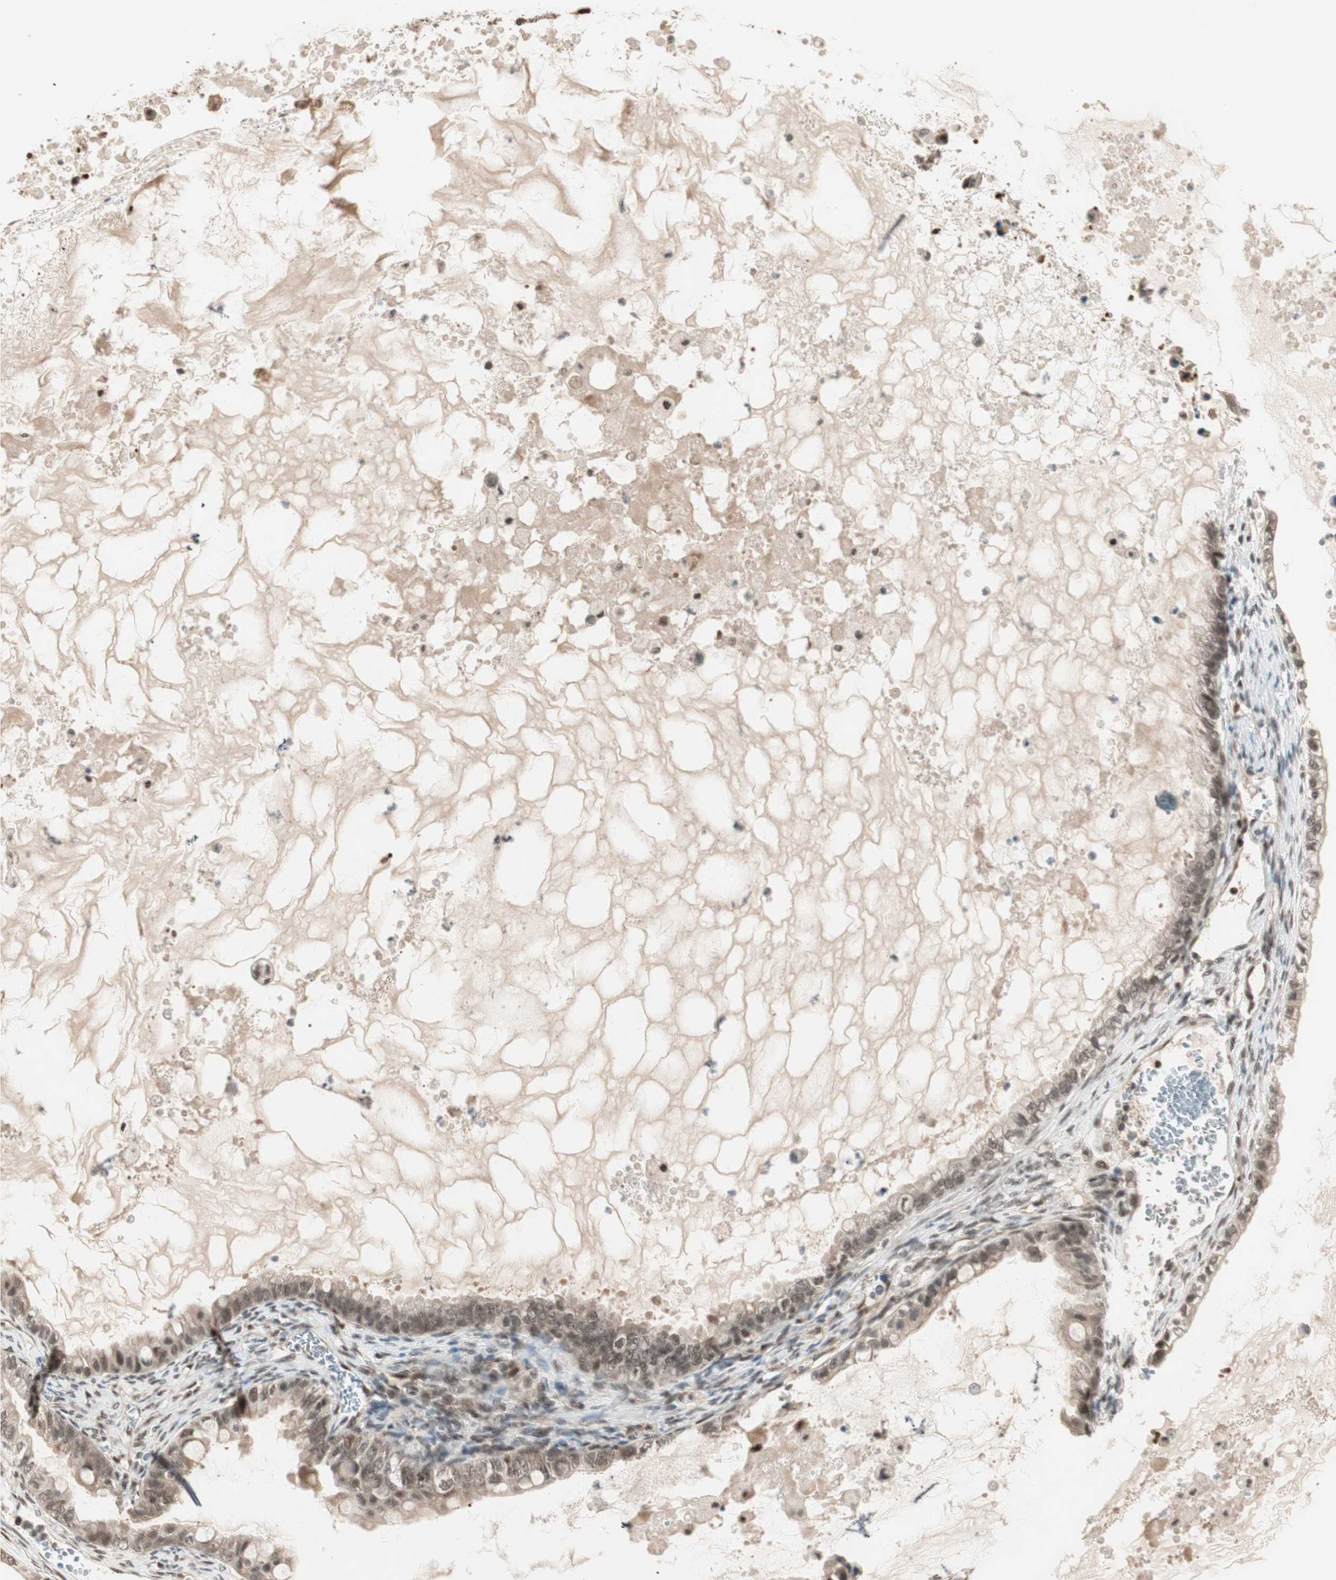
{"staining": {"intensity": "weak", "quantity": ">75%", "location": "nuclear"}, "tissue": "ovarian cancer", "cell_type": "Tumor cells", "image_type": "cancer", "snomed": [{"axis": "morphology", "description": "Cystadenocarcinoma, mucinous, NOS"}, {"axis": "topography", "description": "Ovary"}], "caption": "Immunohistochemical staining of ovarian mucinous cystadenocarcinoma exhibits weak nuclear protein staining in approximately >75% of tumor cells.", "gene": "ZNF701", "patient": {"sex": "female", "age": 80}}